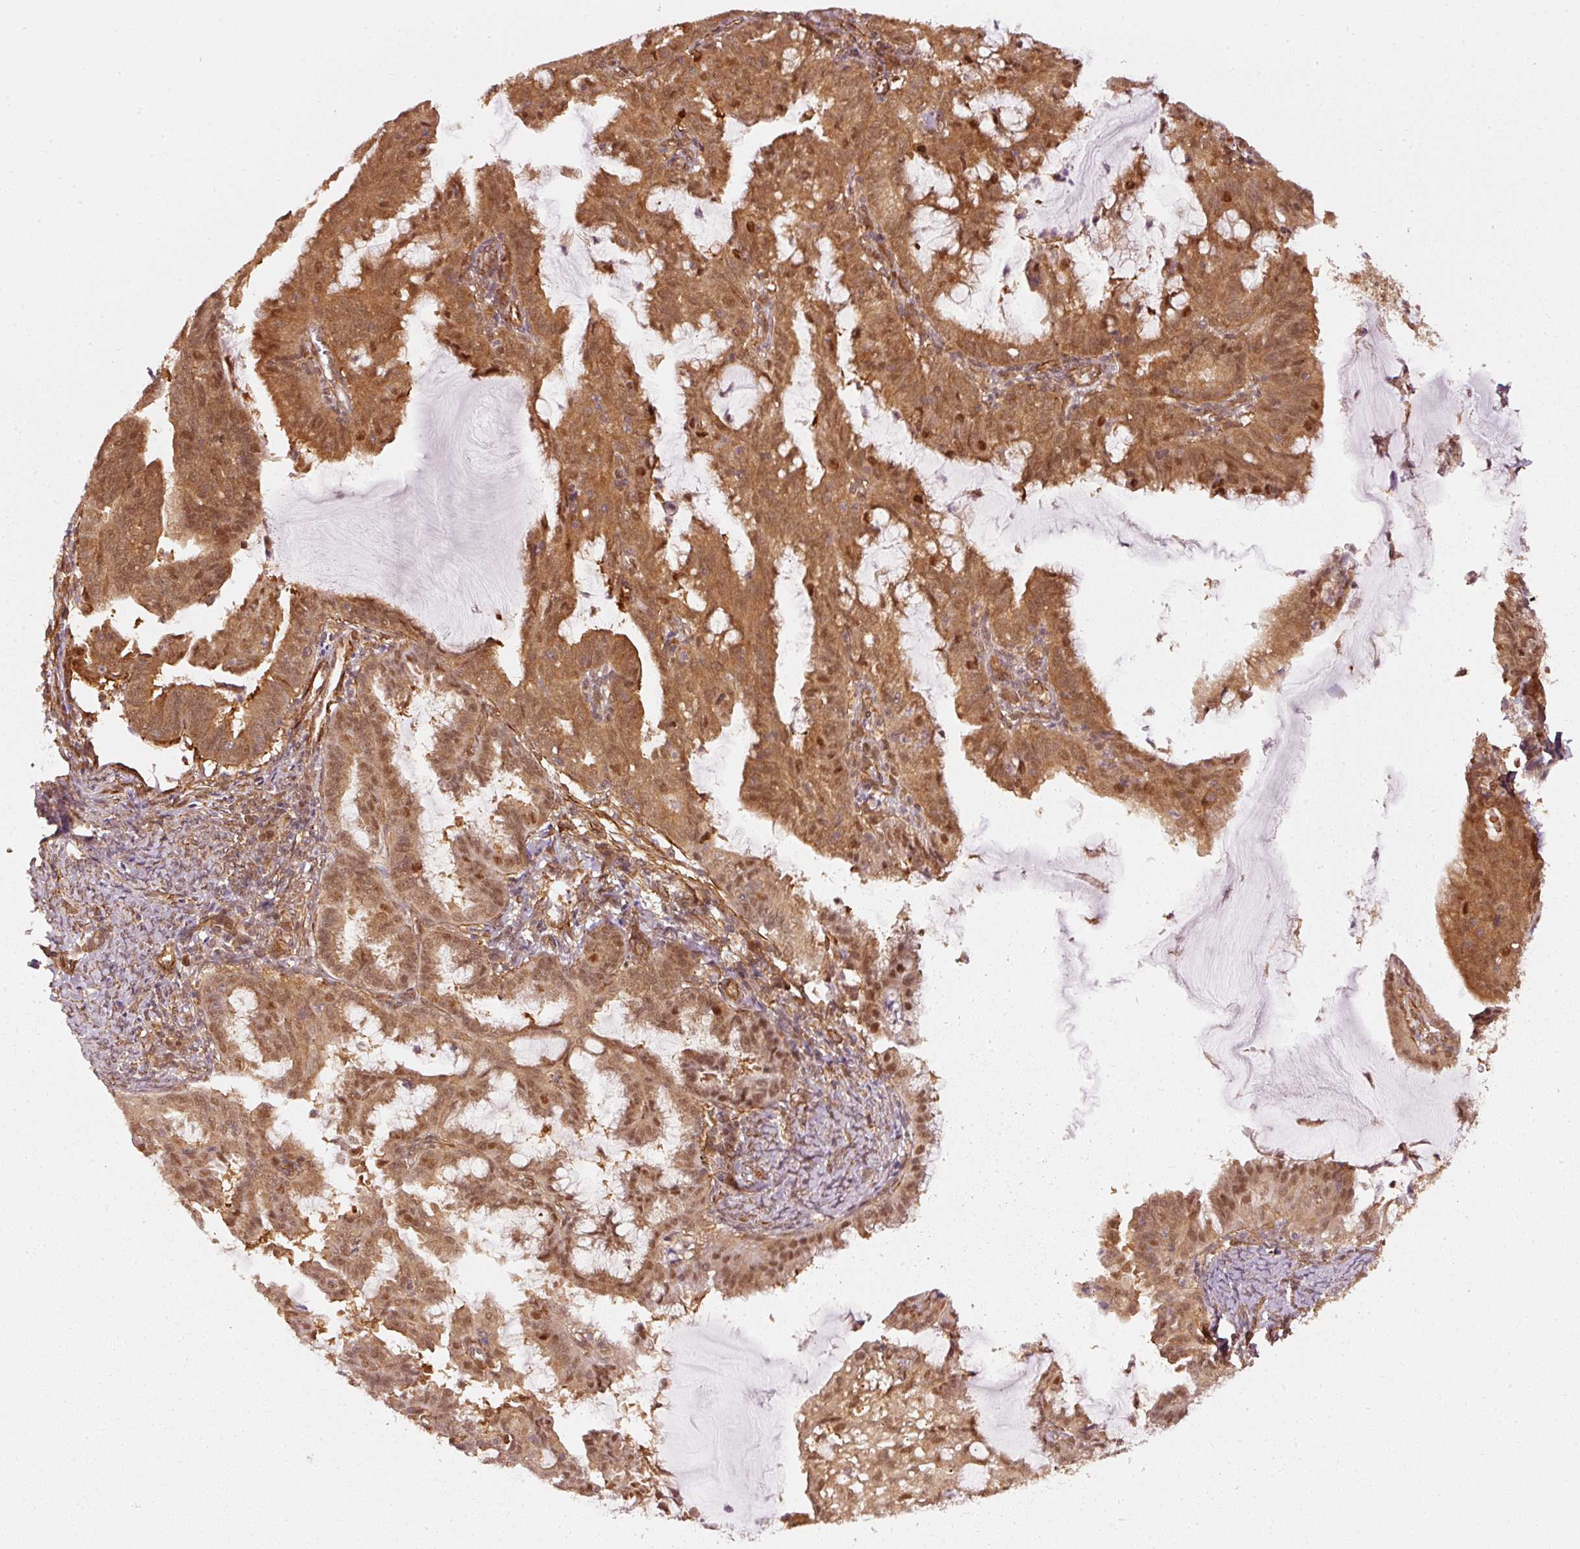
{"staining": {"intensity": "moderate", "quantity": ">75%", "location": "cytoplasmic/membranous,nuclear"}, "tissue": "endometrial cancer", "cell_type": "Tumor cells", "image_type": "cancer", "snomed": [{"axis": "morphology", "description": "Adenocarcinoma, NOS"}, {"axis": "topography", "description": "Endometrium"}], "caption": "Immunohistochemical staining of human adenocarcinoma (endometrial) demonstrates medium levels of moderate cytoplasmic/membranous and nuclear positivity in approximately >75% of tumor cells. The staining is performed using DAB (3,3'-diaminobenzidine) brown chromogen to label protein expression. The nuclei are counter-stained blue using hematoxylin.", "gene": "PSMD1", "patient": {"sex": "female", "age": 70}}